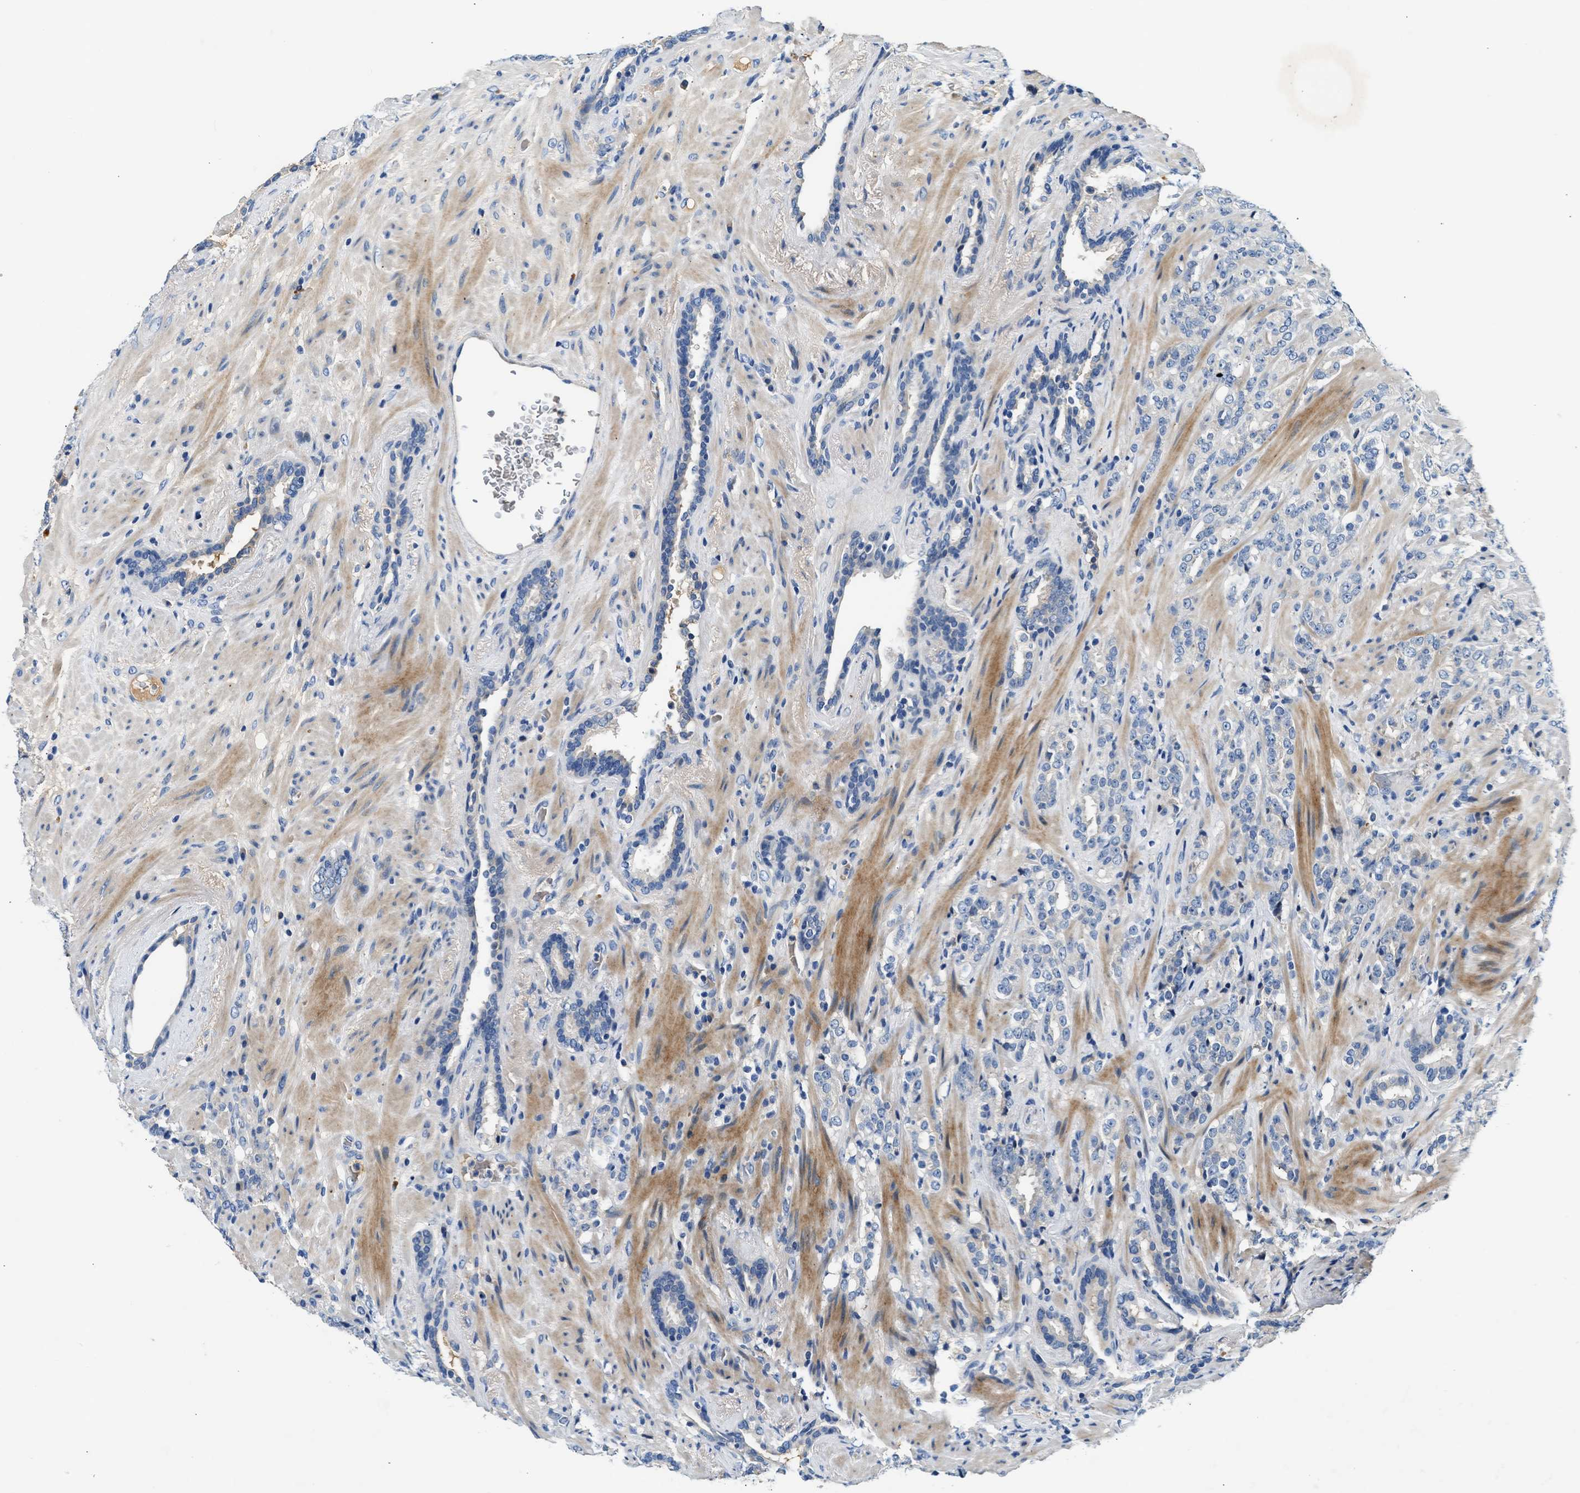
{"staining": {"intensity": "negative", "quantity": "none", "location": "none"}, "tissue": "prostate cancer", "cell_type": "Tumor cells", "image_type": "cancer", "snomed": [{"axis": "morphology", "description": "Adenocarcinoma, High grade"}, {"axis": "topography", "description": "Prostate"}], "caption": "This is an IHC micrograph of prostate high-grade adenocarcinoma. There is no positivity in tumor cells.", "gene": "RWDD2B", "patient": {"sex": "male", "age": 71}}